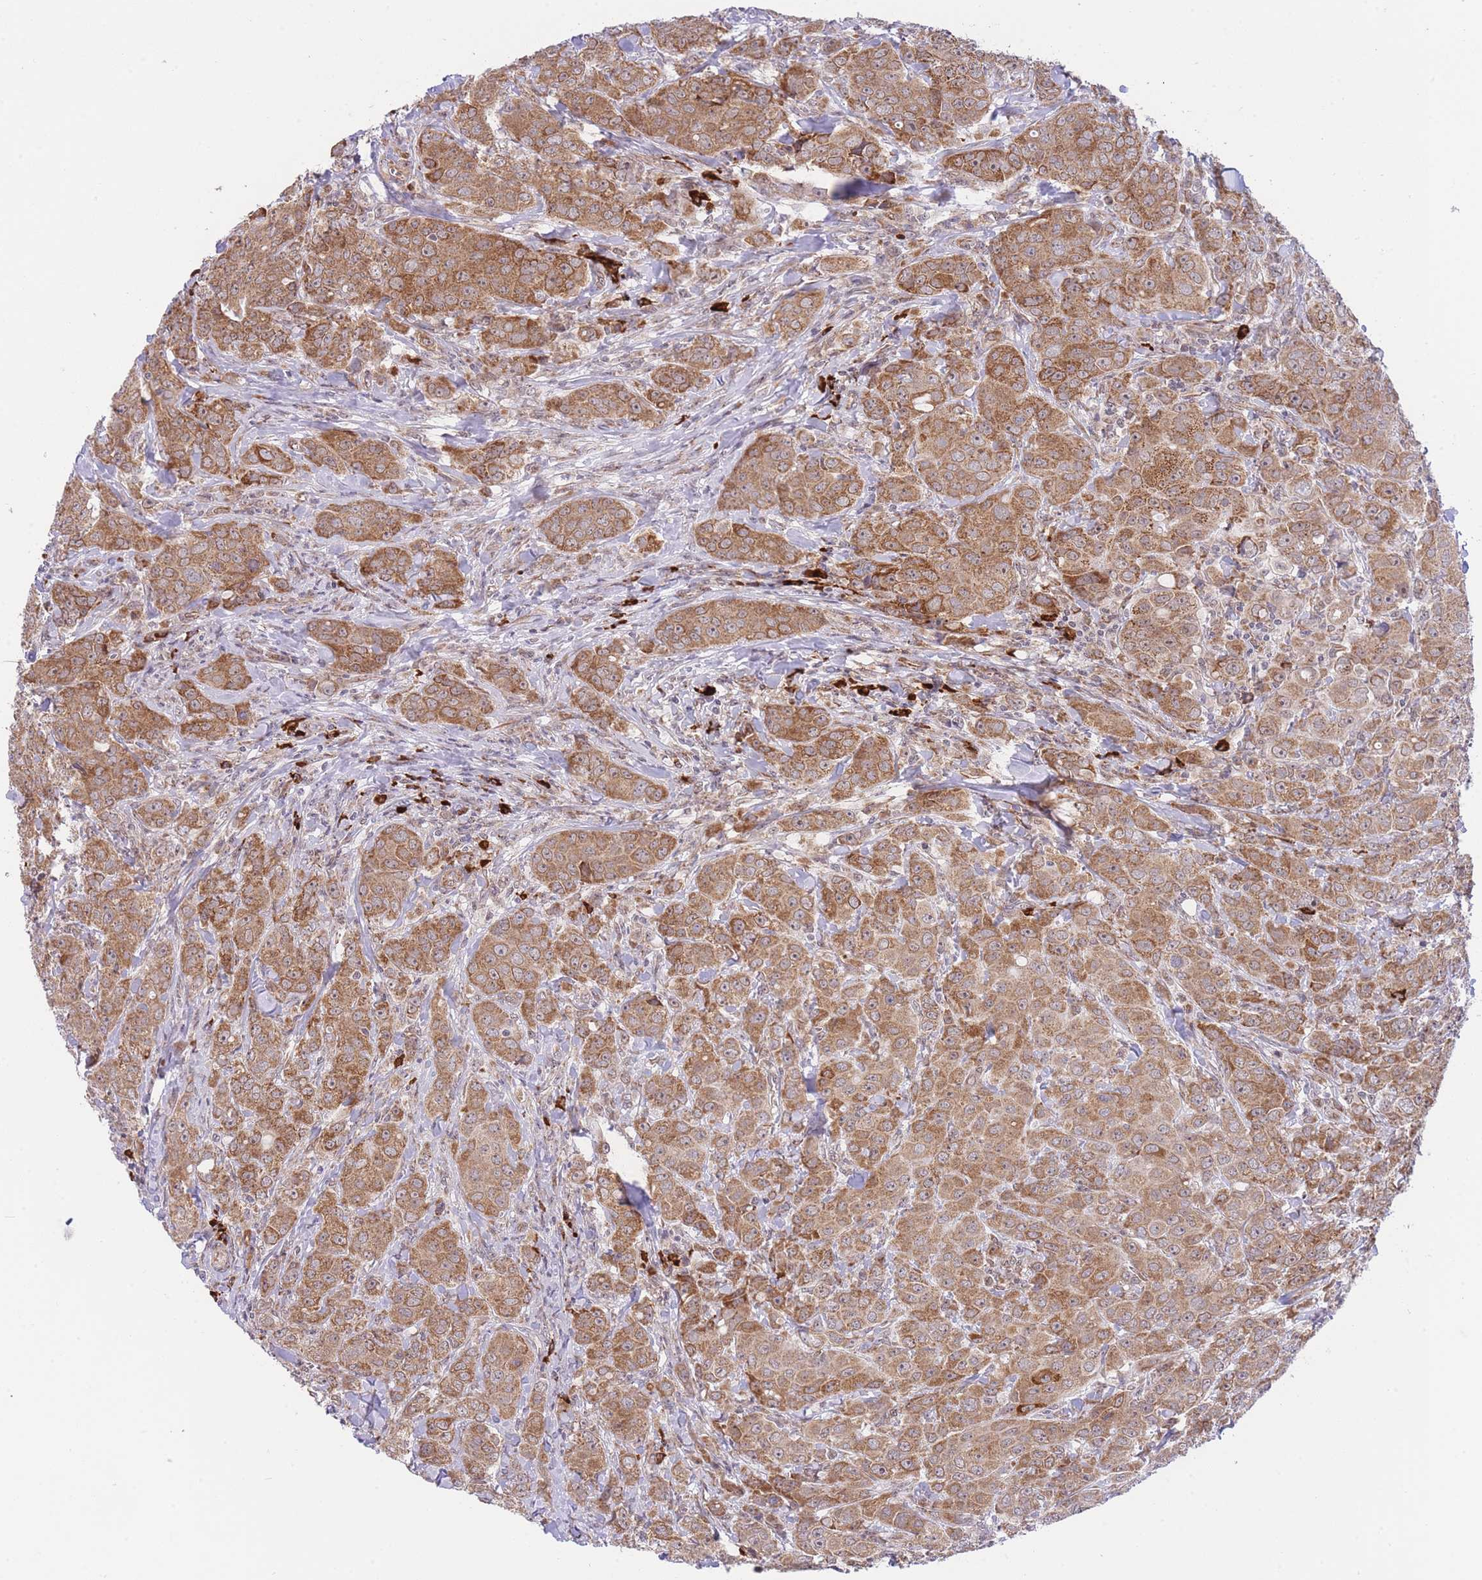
{"staining": {"intensity": "moderate", "quantity": ">75%", "location": "cytoplasmic/membranous"}, "tissue": "breast cancer", "cell_type": "Tumor cells", "image_type": "cancer", "snomed": [{"axis": "morphology", "description": "Duct carcinoma"}, {"axis": "topography", "description": "Breast"}], "caption": "Breast intraductal carcinoma stained with a brown dye displays moderate cytoplasmic/membranous positive positivity in about >75% of tumor cells.", "gene": "EXOSC8", "patient": {"sex": "female", "age": 43}}